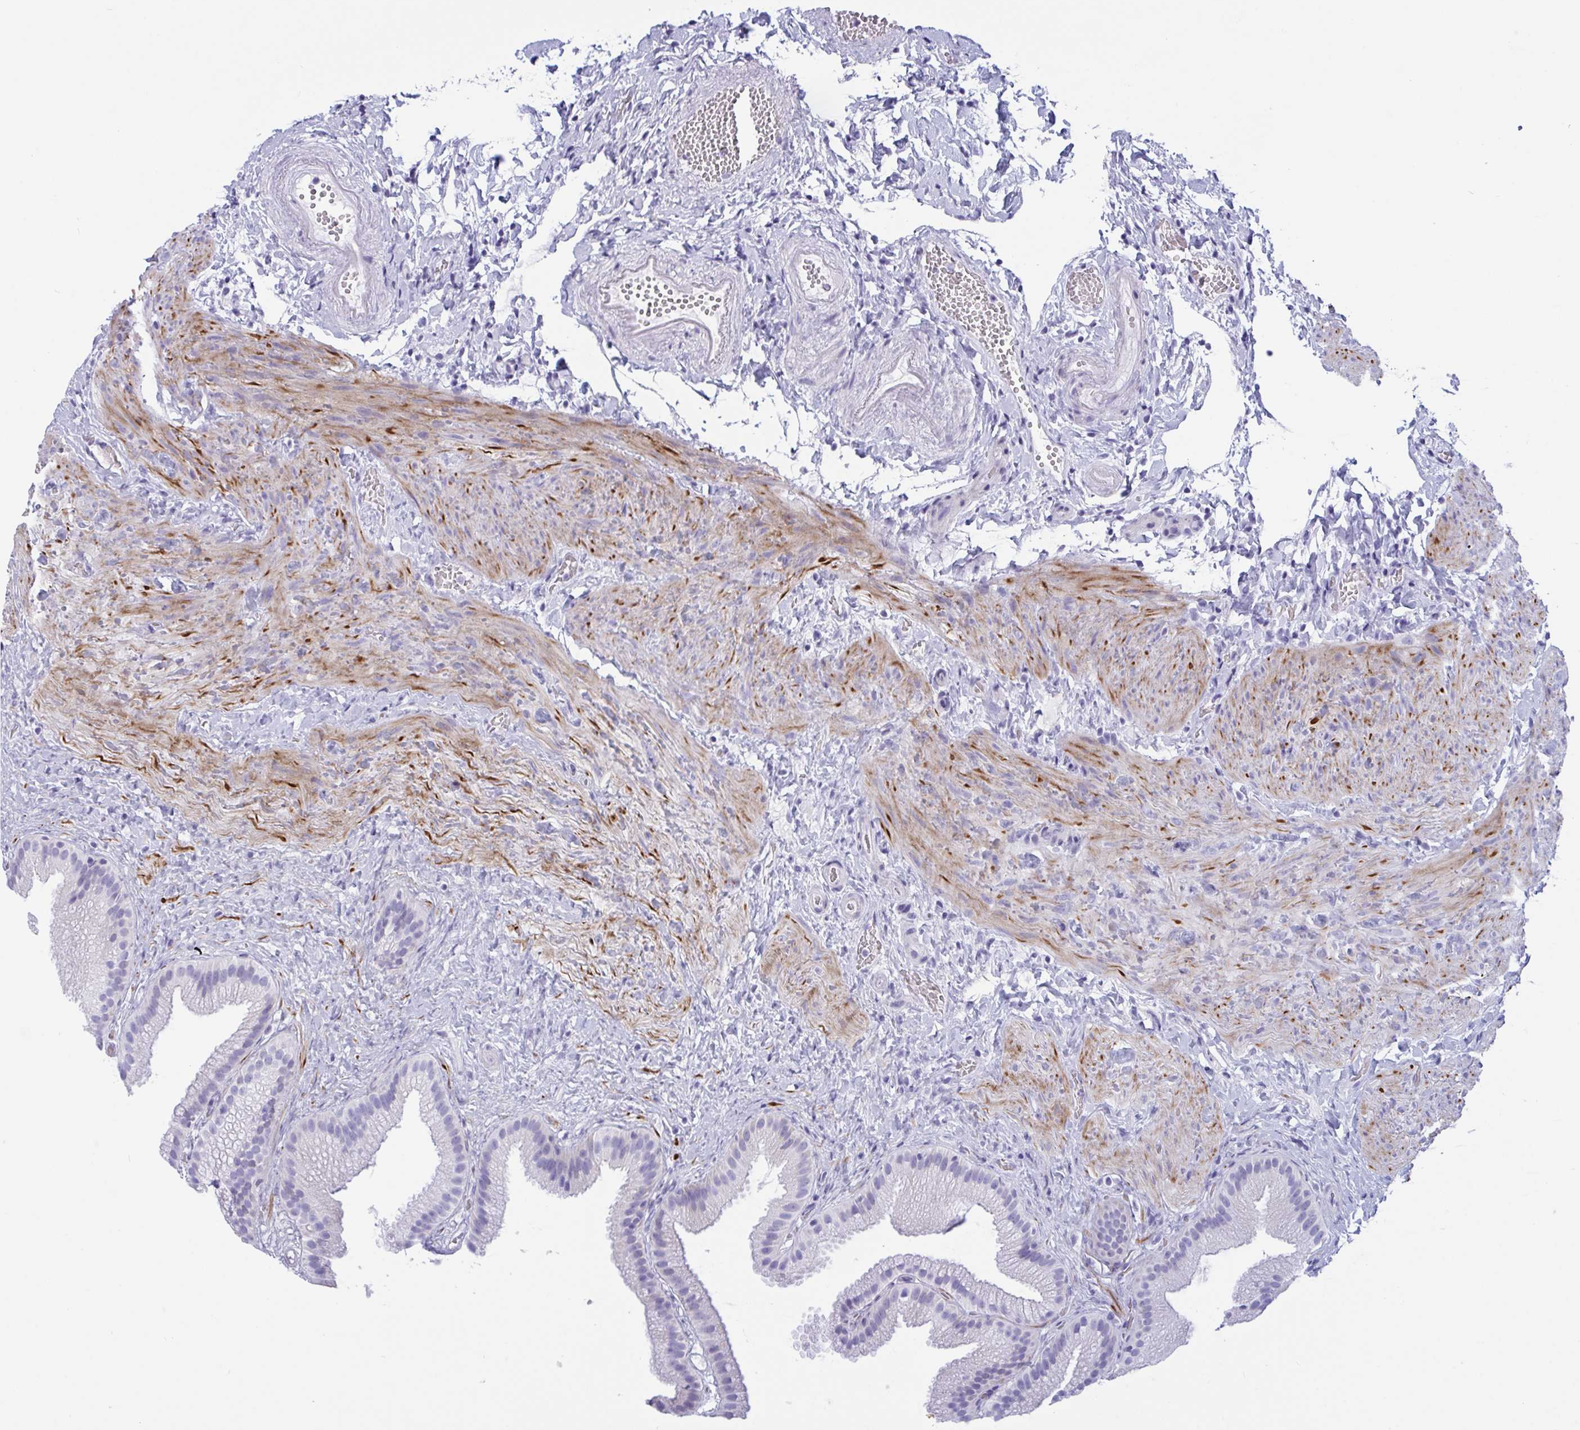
{"staining": {"intensity": "negative", "quantity": "none", "location": "none"}, "tissue": "gallbladder", "cell_type": "Glandular cells", "image_type": "normal", "snomed": [{"axis": "morphology", "description": "Normal tissue, NOS"}, {"axis": "topography", "description": "Gallbladder"}], "caption": "DAB (3,3'-diaminobenzidine) immunohistochemical staining of normal human gallbladder displays no significant expression in glandular cells.", "gene": "OXLD1", "patient": {"sex": "female", "age": 63}}